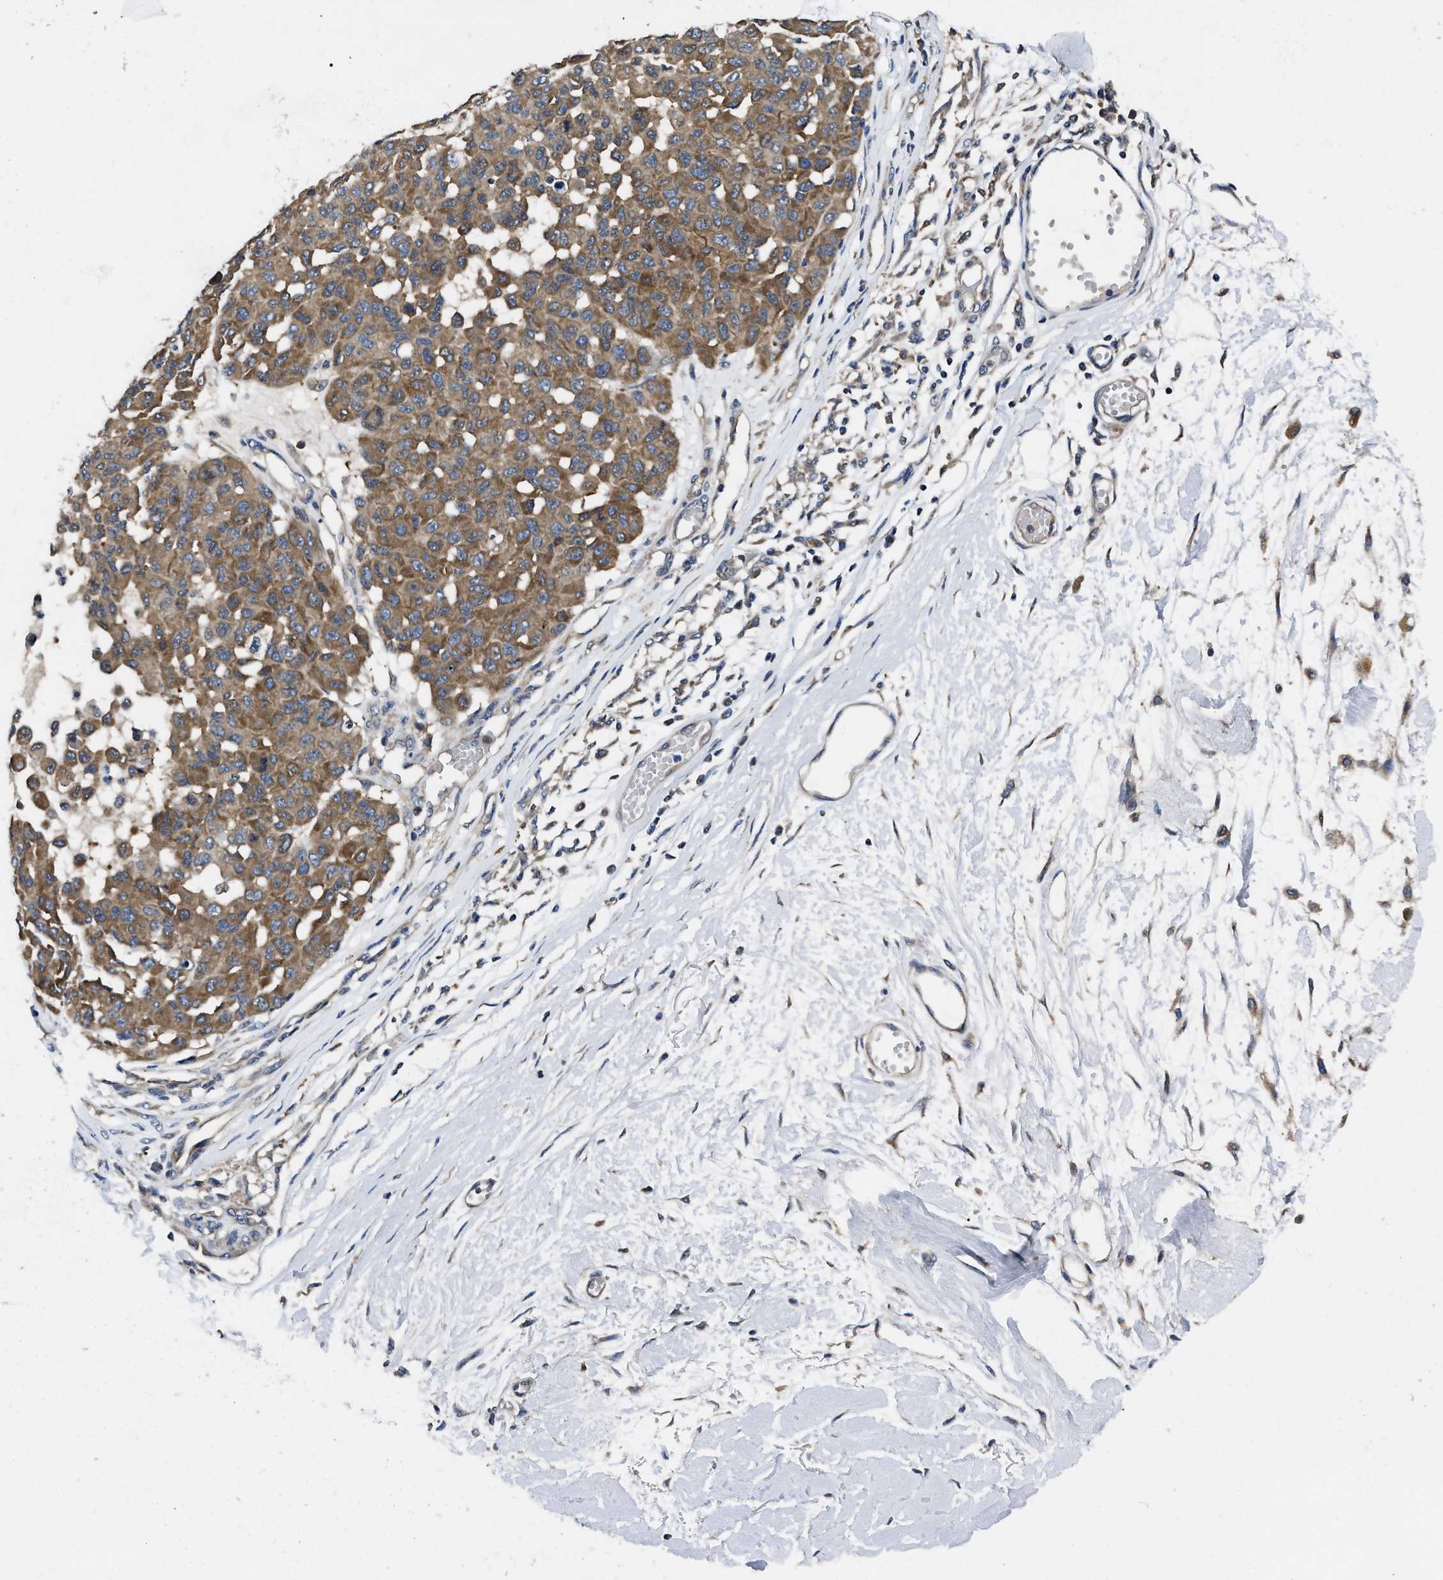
{"staining": {"intensity": "moderate", "quantity": ">75%", "location": "cytoplasmic/membranous"}, "tissue": "melanoma", "cell_type": "Tumor cells", "image_type": "cancer", "snomed": [{"axis": "morphology", "description": "Normal tissue, NOS"}, {"axis": "morphology", "description": "Malignant melanoma, NOS"}, {"axis": "topography", "description": "Skin"}], "caption": "Protein analysis of melanoma tissue shows moderate cytoplasmic/membranous expression in about >75% of tumor cells.", "gene": "GET4", "patient": {"sex": "male", "age": 62}}